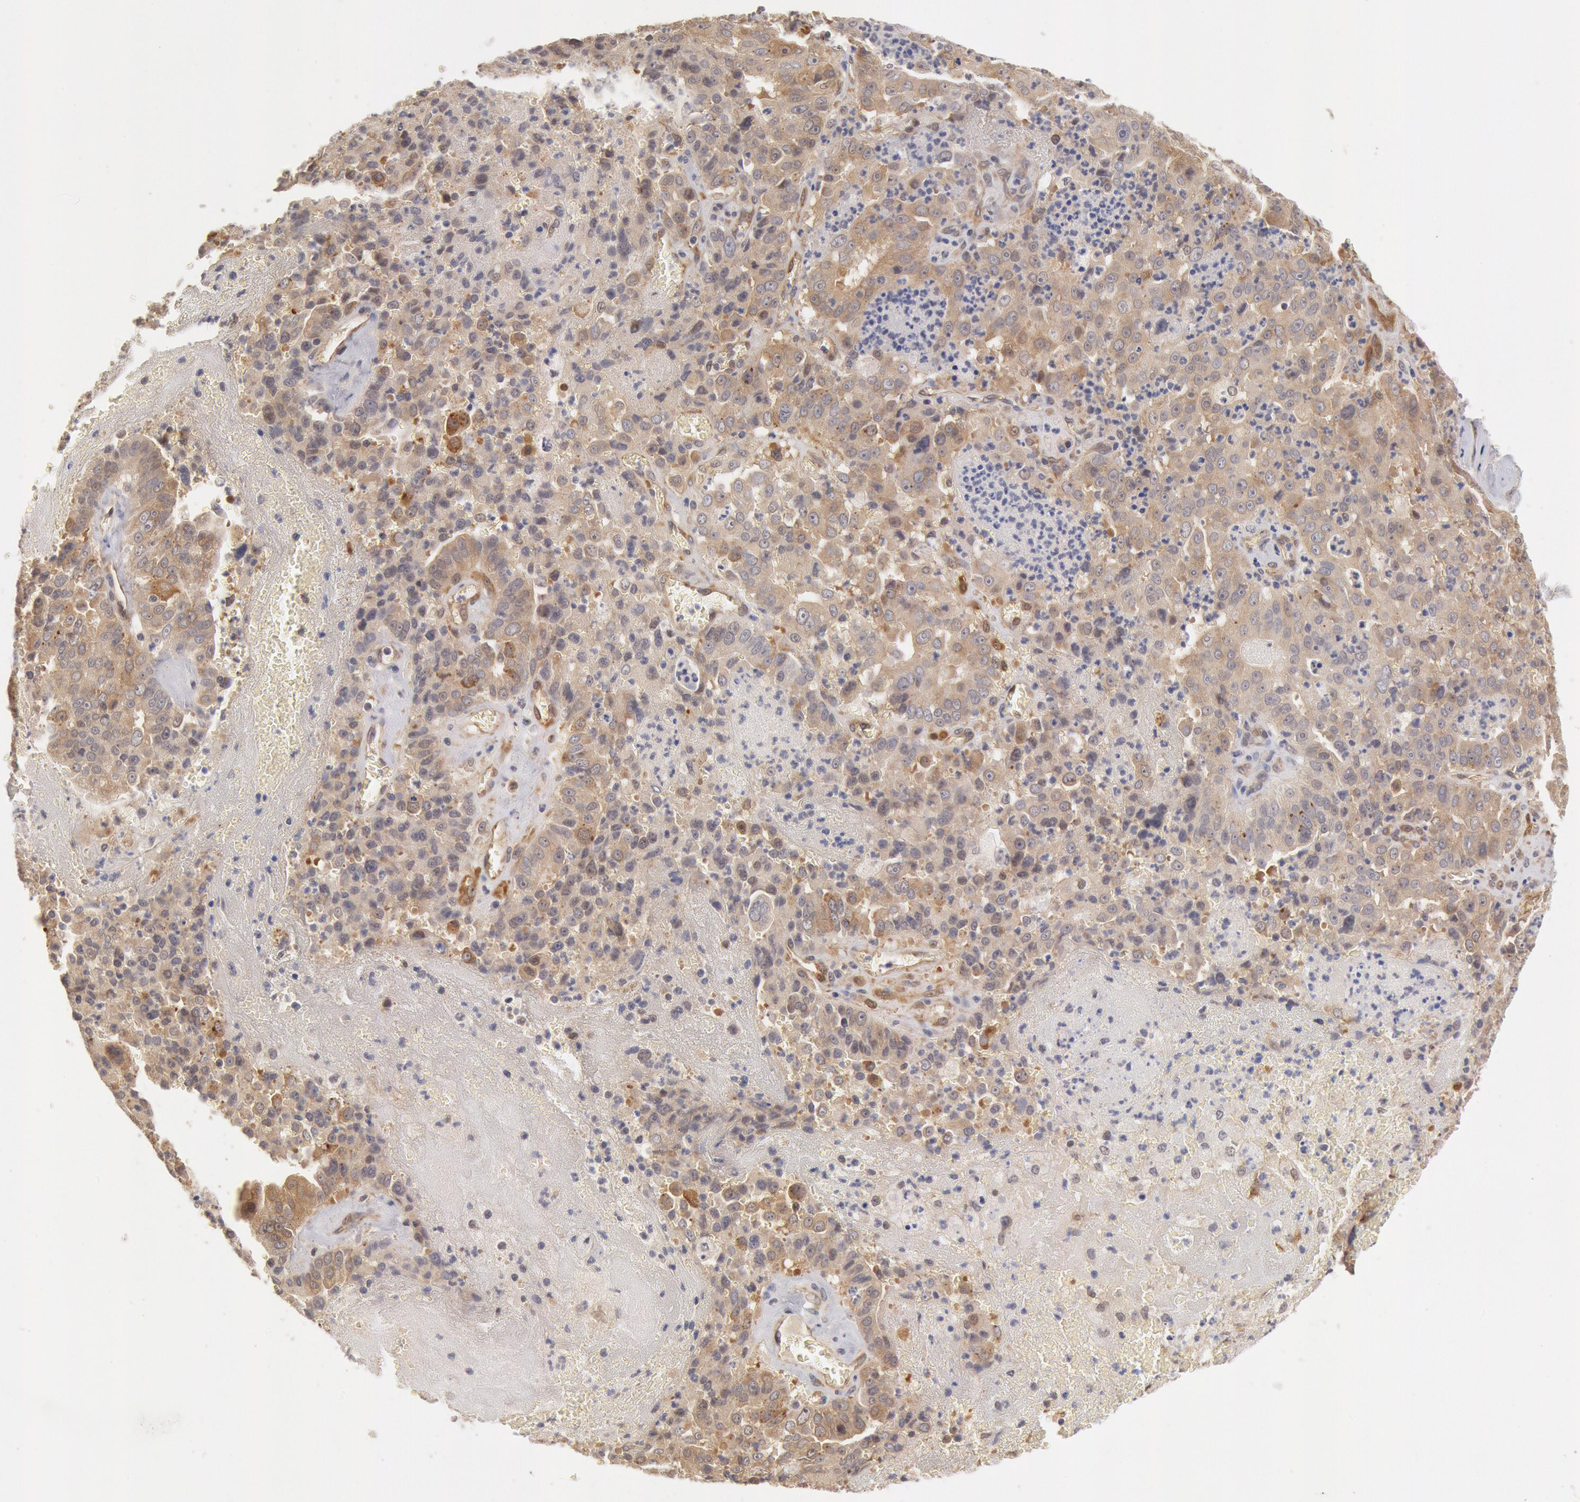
{"staining": {"intensity": "moderate", "quantity": ">75%", "location": "cytoplasmic/membranous"}, "tissue": "liver cancer", "cell_type": "Tumor cells", "image_type": "cancer", "snomed": [{"axis": "morphology", "description": "Cholangiocarcinoma"}, {"axis": "topography", "description": "Liver"}], "caption": "A photomicrograph showing moderate cytoplasmic/membranous expression in about >75% of tumor cells in cholangiocarcinoma (liver), as visualized by brown immunohistochemical staining.", "gene": "DNAJA1", "patient": {"sex": "female", "age": 79}}